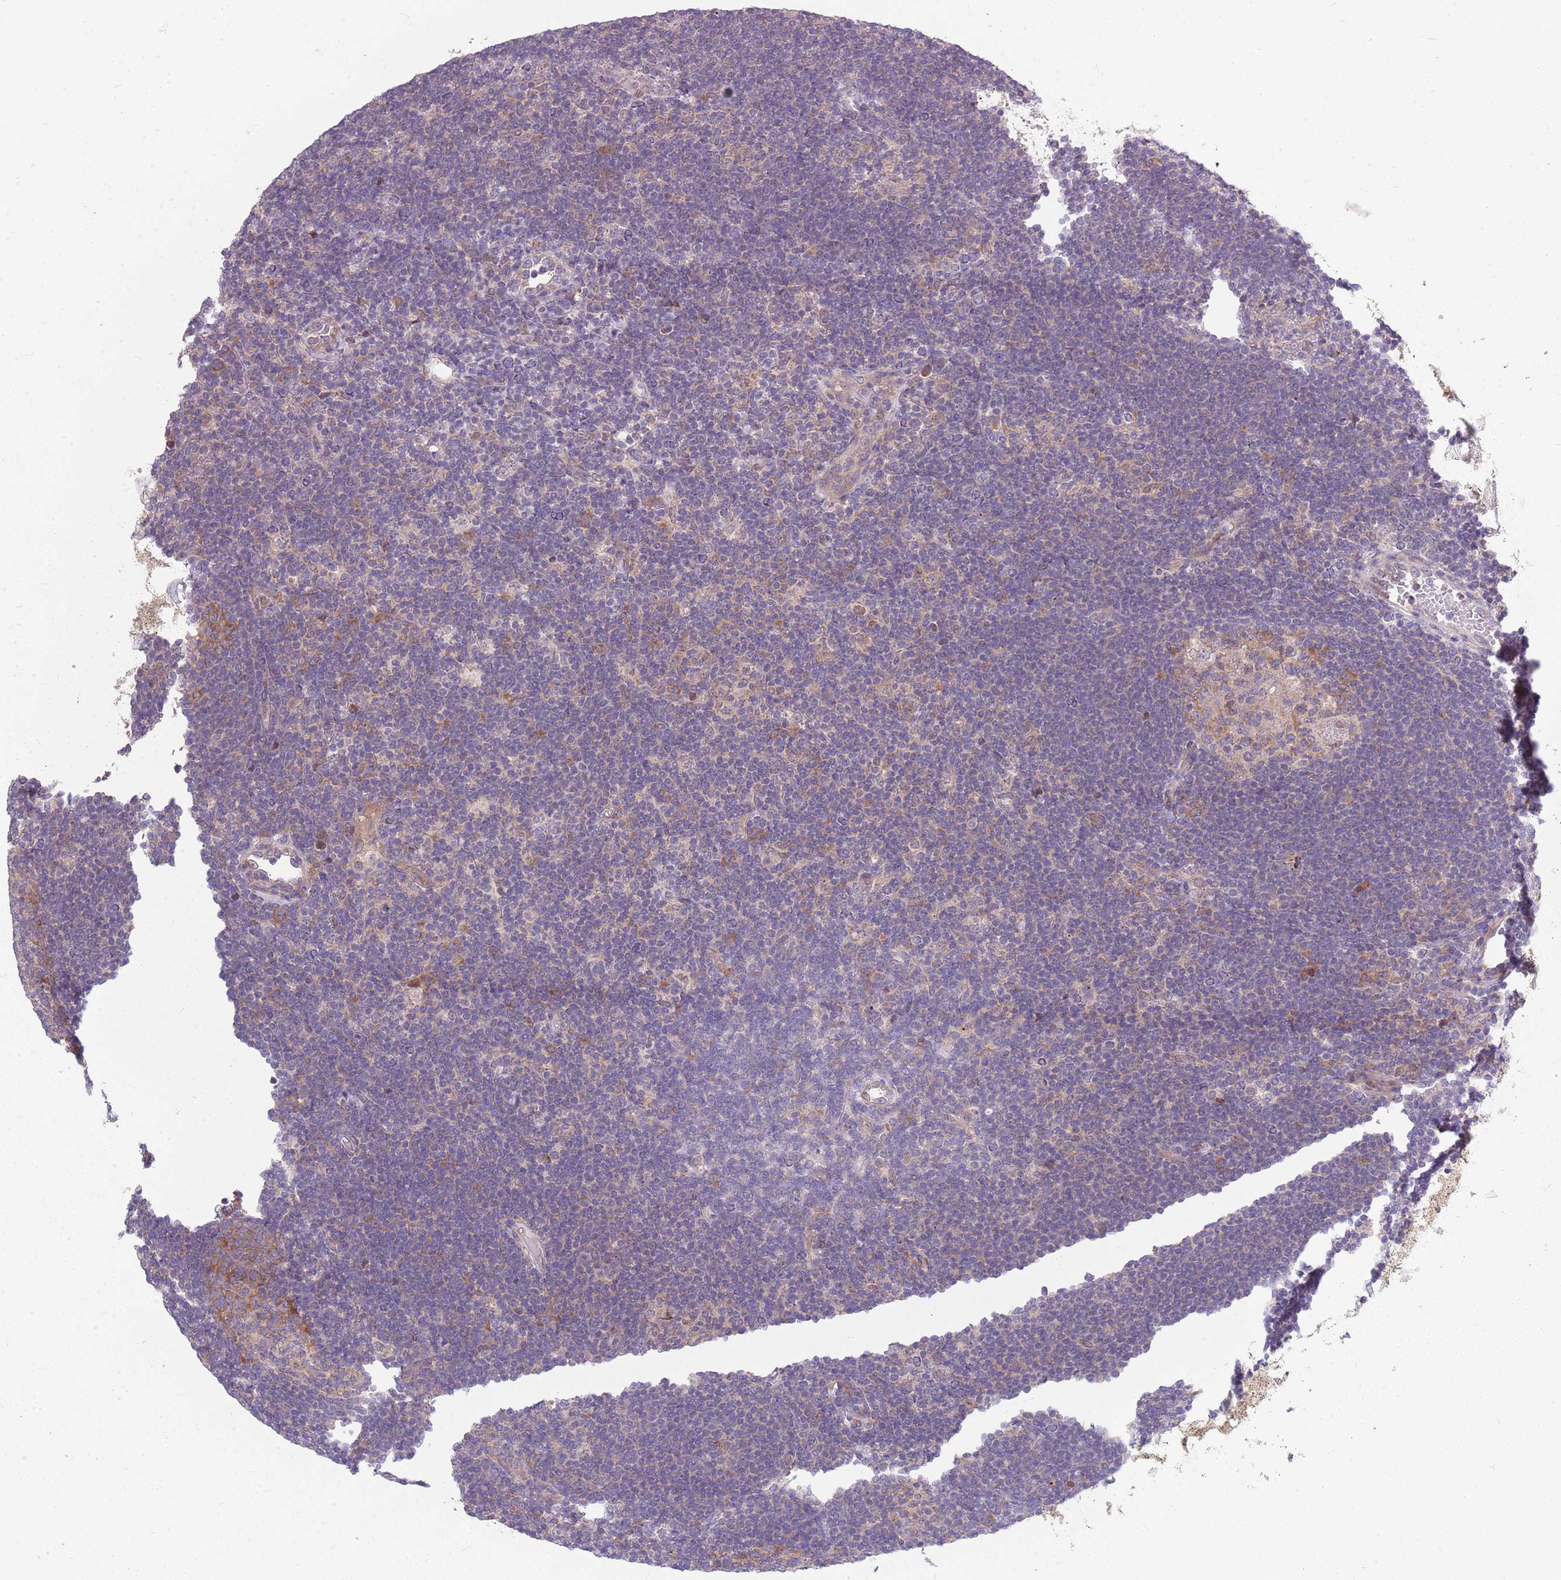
{"staining": {"intensity": "weak", "quantity": "25%-75%", "location": "cytoplasmic/membranous,nuclear"}, "tissue": "lymphoma", "cell_type": "Tumor cells", "image_type": "cancer", "snomed": [{"axis": "morphology", "description": "Hodgkin's disease, NOS"}, {"axis": "topography", "description": "Lymph node"}], "caption": "Immunohistochemical staining of human lymphoma displays low levels of weak cytoplasmic/membranous and nuclear staining in approximately 25%-75% of tumor cells.", "gene": "PPP1R27", "patient": {"sex": "female", "age": 57}}